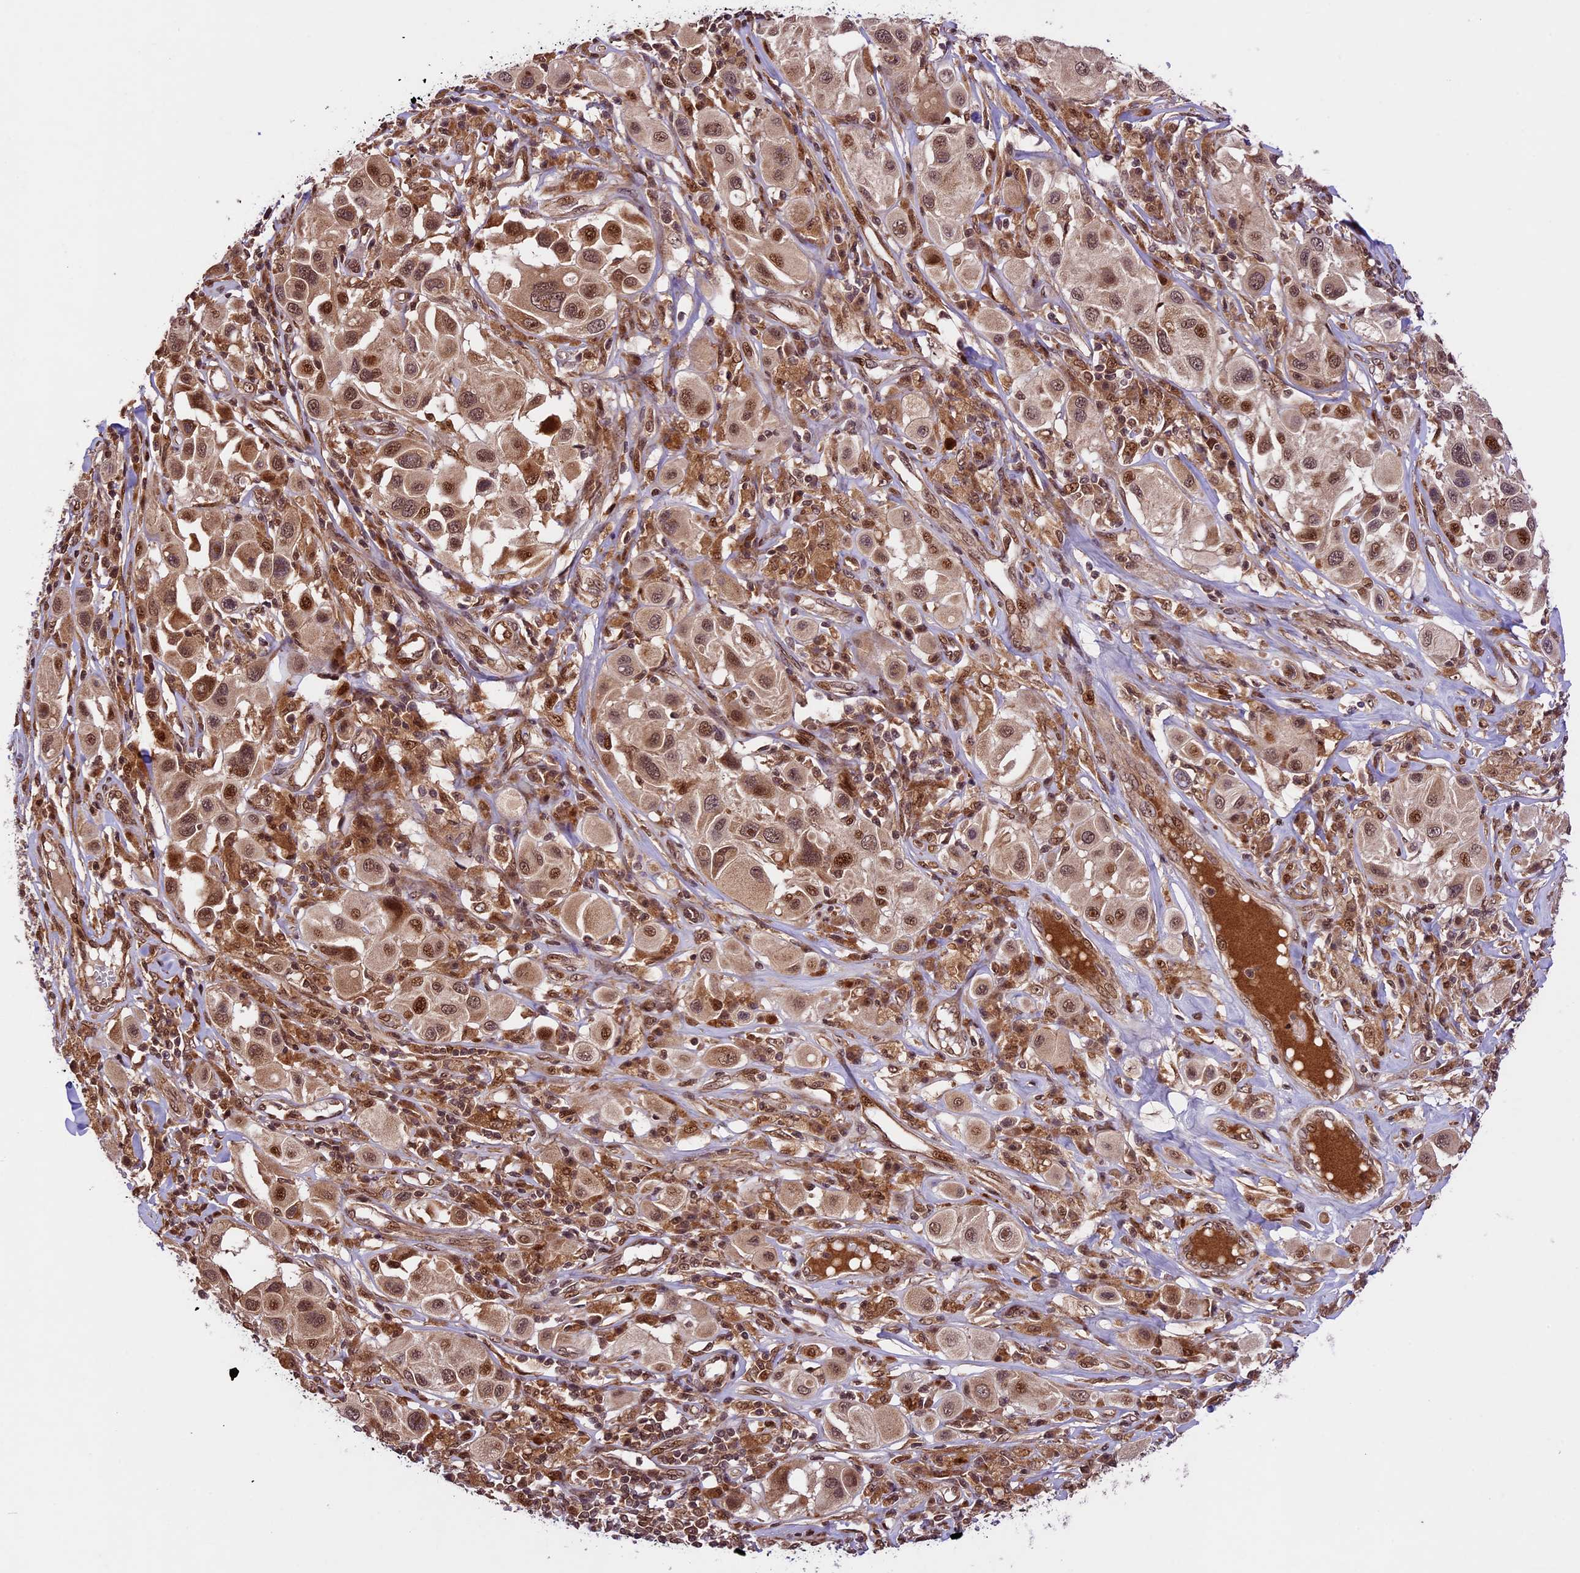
{"staining": {"intensity": "moderate", "quantity": ">75%", "location": "cytoplasmic/membranous,nuclear"}, "tissue": "melanoma", "cell_type": "Tumor cells", "image_type": "cancer", "snomed": [{"axis": "morphology", "description": "Malignant melanoma, Metastatic site"}, {"axis": "topography", "description": "Skin"}], "caption": "A brown stain shows moderate cytoplasmic/membranous and nuclear staining of a protein in malignant melanoma (metastatic site) tumor cells.", "gene": "DHX38", "patient": {"sex": "male", "age": 41}}